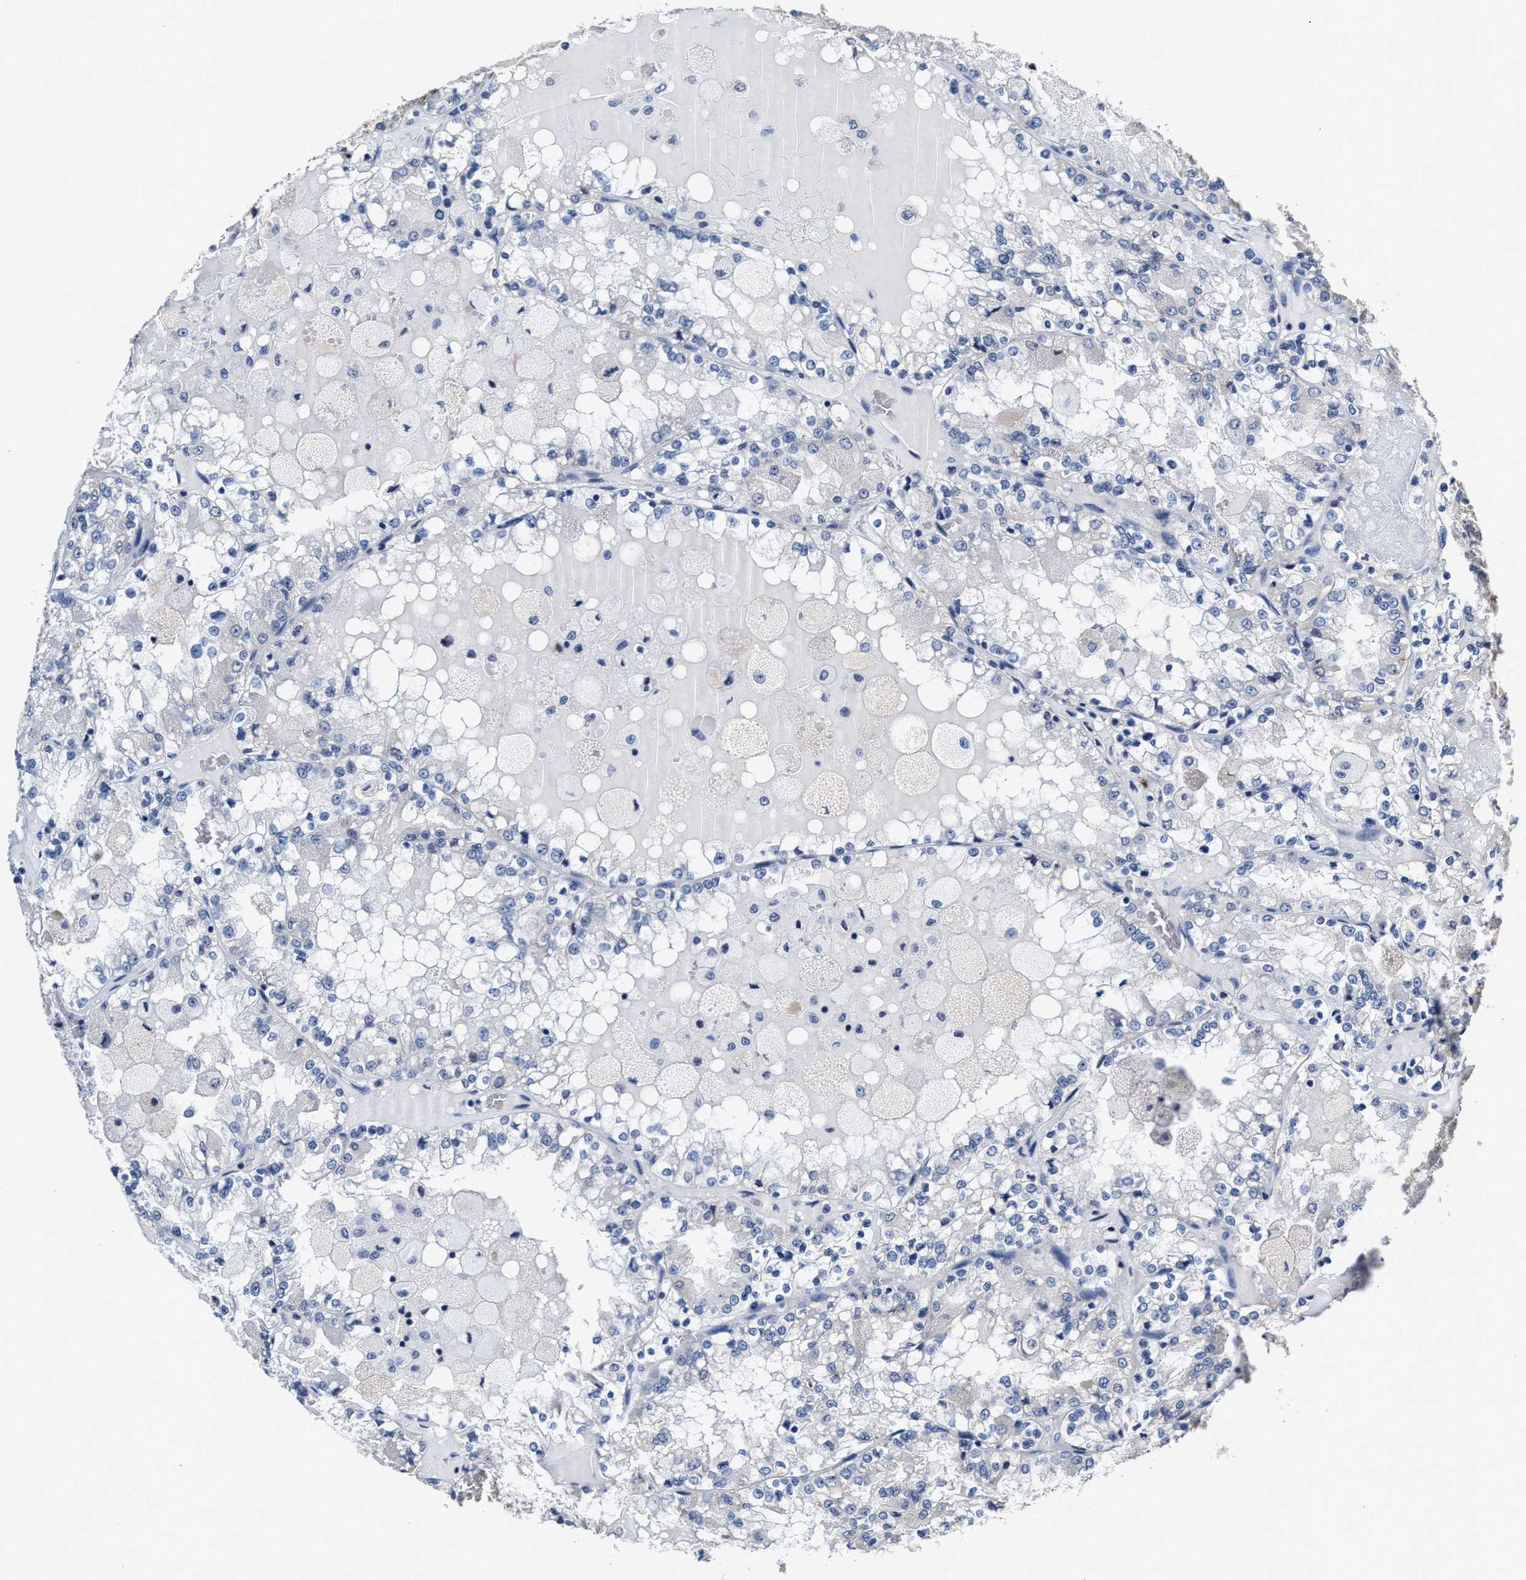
{"staining": {"intensity": "negative", "quantity": "none", "location": "none"}, "tissue": "renal cancer", "cell_type": "Tumor cells", "image_type": "cancer", "snomed": [{"axis": "morphology", "description": "Adenocarcinoma, NOS"}, {"axis": "topography", "description": "Kidney"}], "caption": "Immunohistochemistry (IHC) photomicrograph of adenocarcinoma (renal) stained for a protein (brown), which displays no positivity in tumor cells.", "gene": "GHITM", "patient": {"sex": "female", "age": 56}}